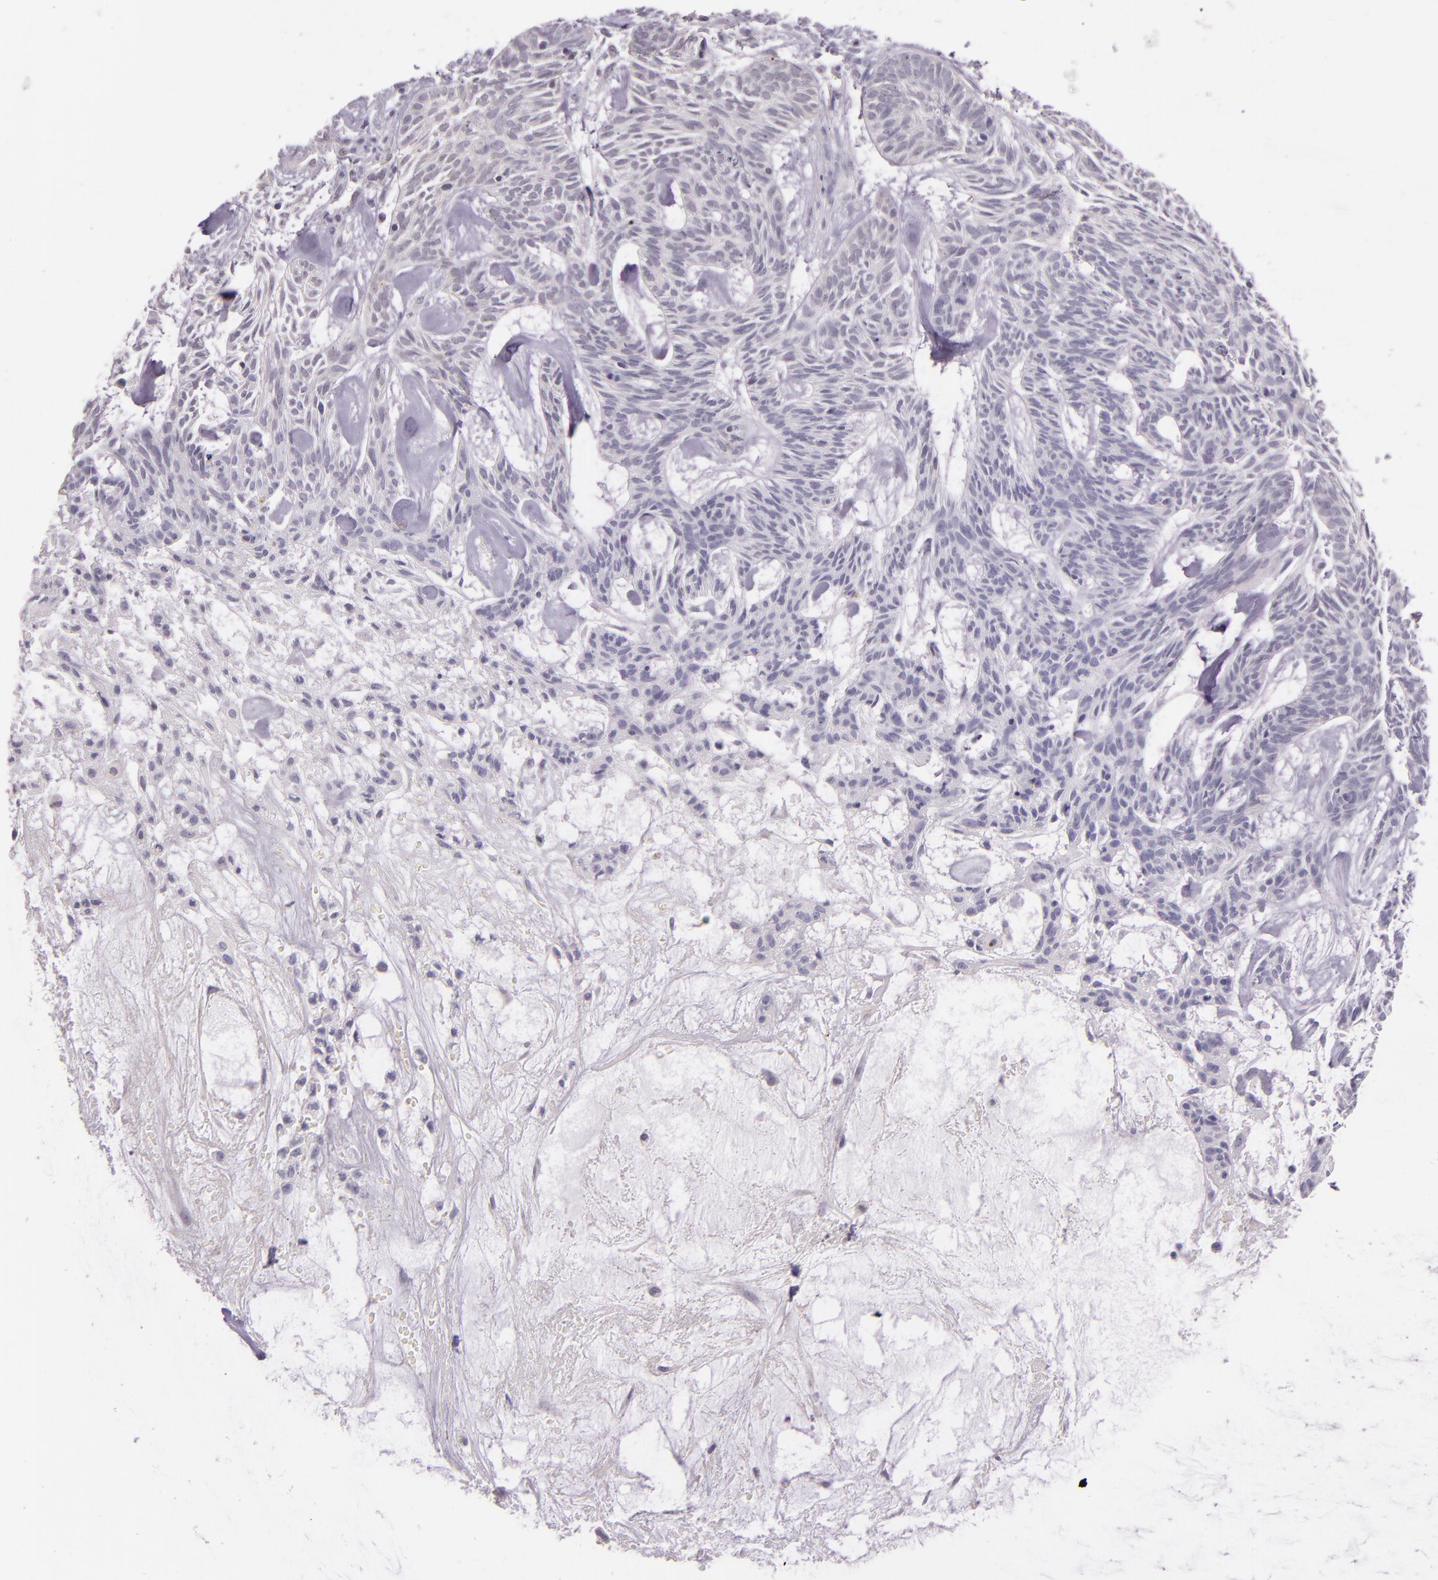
{"staining": {"intensity": "negative", "quantity": "none", "location": "none"}, "tissue": "skin cancer", "cell_type": "Tumor cells", "image_type": "cancer", "snomed": [{"axis": "morphology", "description": "Basal cell carcinoma"}, {"axis": "topography", "description": "Skin"}], "caption": "A micrograph of skin cancer stained for a protein reveals no brown staining in tumor cells. (DAB immunohistochemistry visualized using brightfield microscopy, high magnification).", "gene": "HSPA8", "patient": {"sex": "male", "age": 75}}